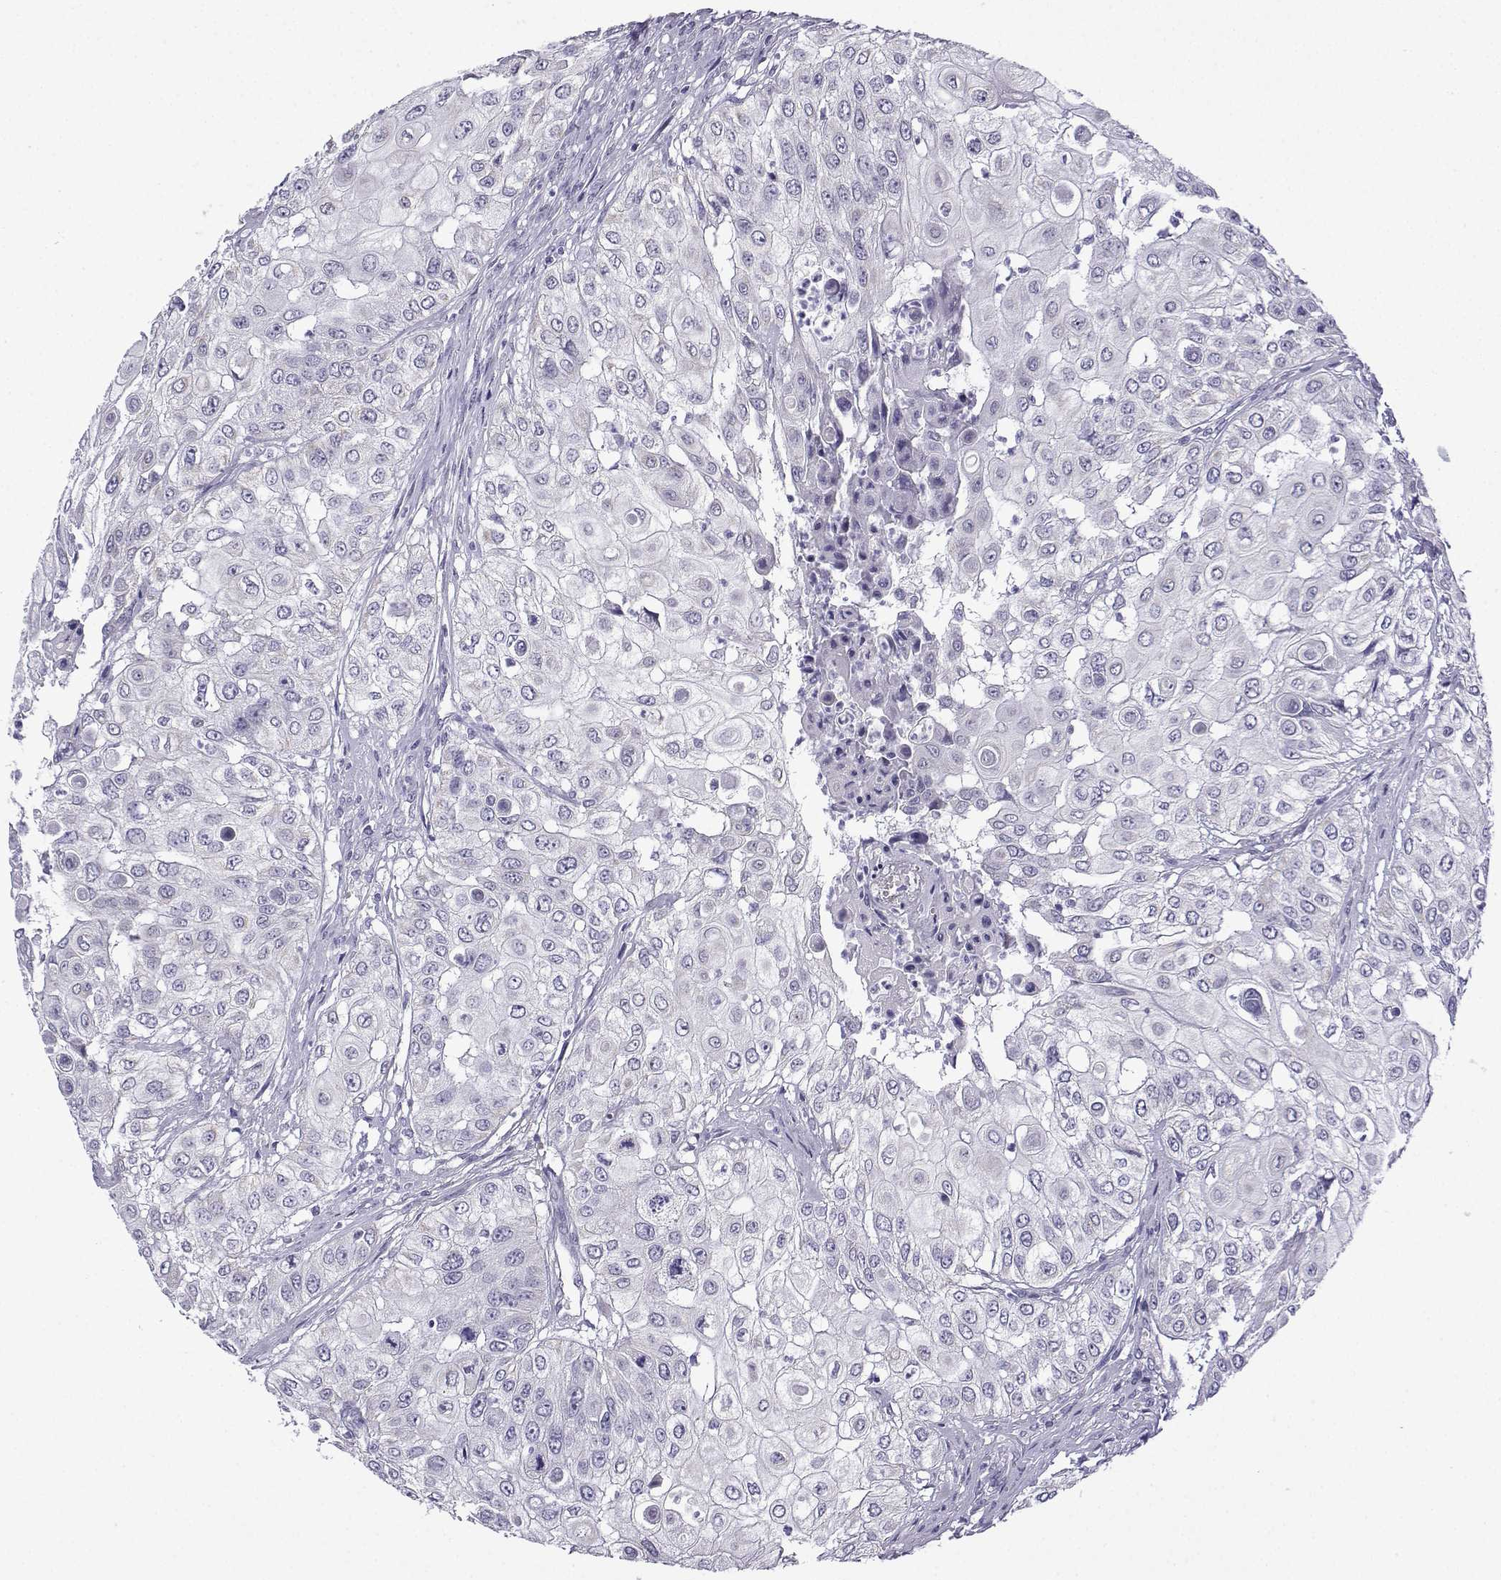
{"staining": {"intensity": "negative", "quantity": "none", "location": "none"}, "tissue": "urothelial cancer", "cell_type": "Tumor cells", "image_type": "cancer", "snomed": [{"axis": "morphology", "description": "Urothelial carcinoma, High grade"}, {"axis": "topography", "description": "Urinary bladder"}], "caption": "Tumor cells are negative for protein expression in human high-grade urothelial carcinoma.", "gene": "ACRBP", "patient": {"sex": "female", "age": 79}}